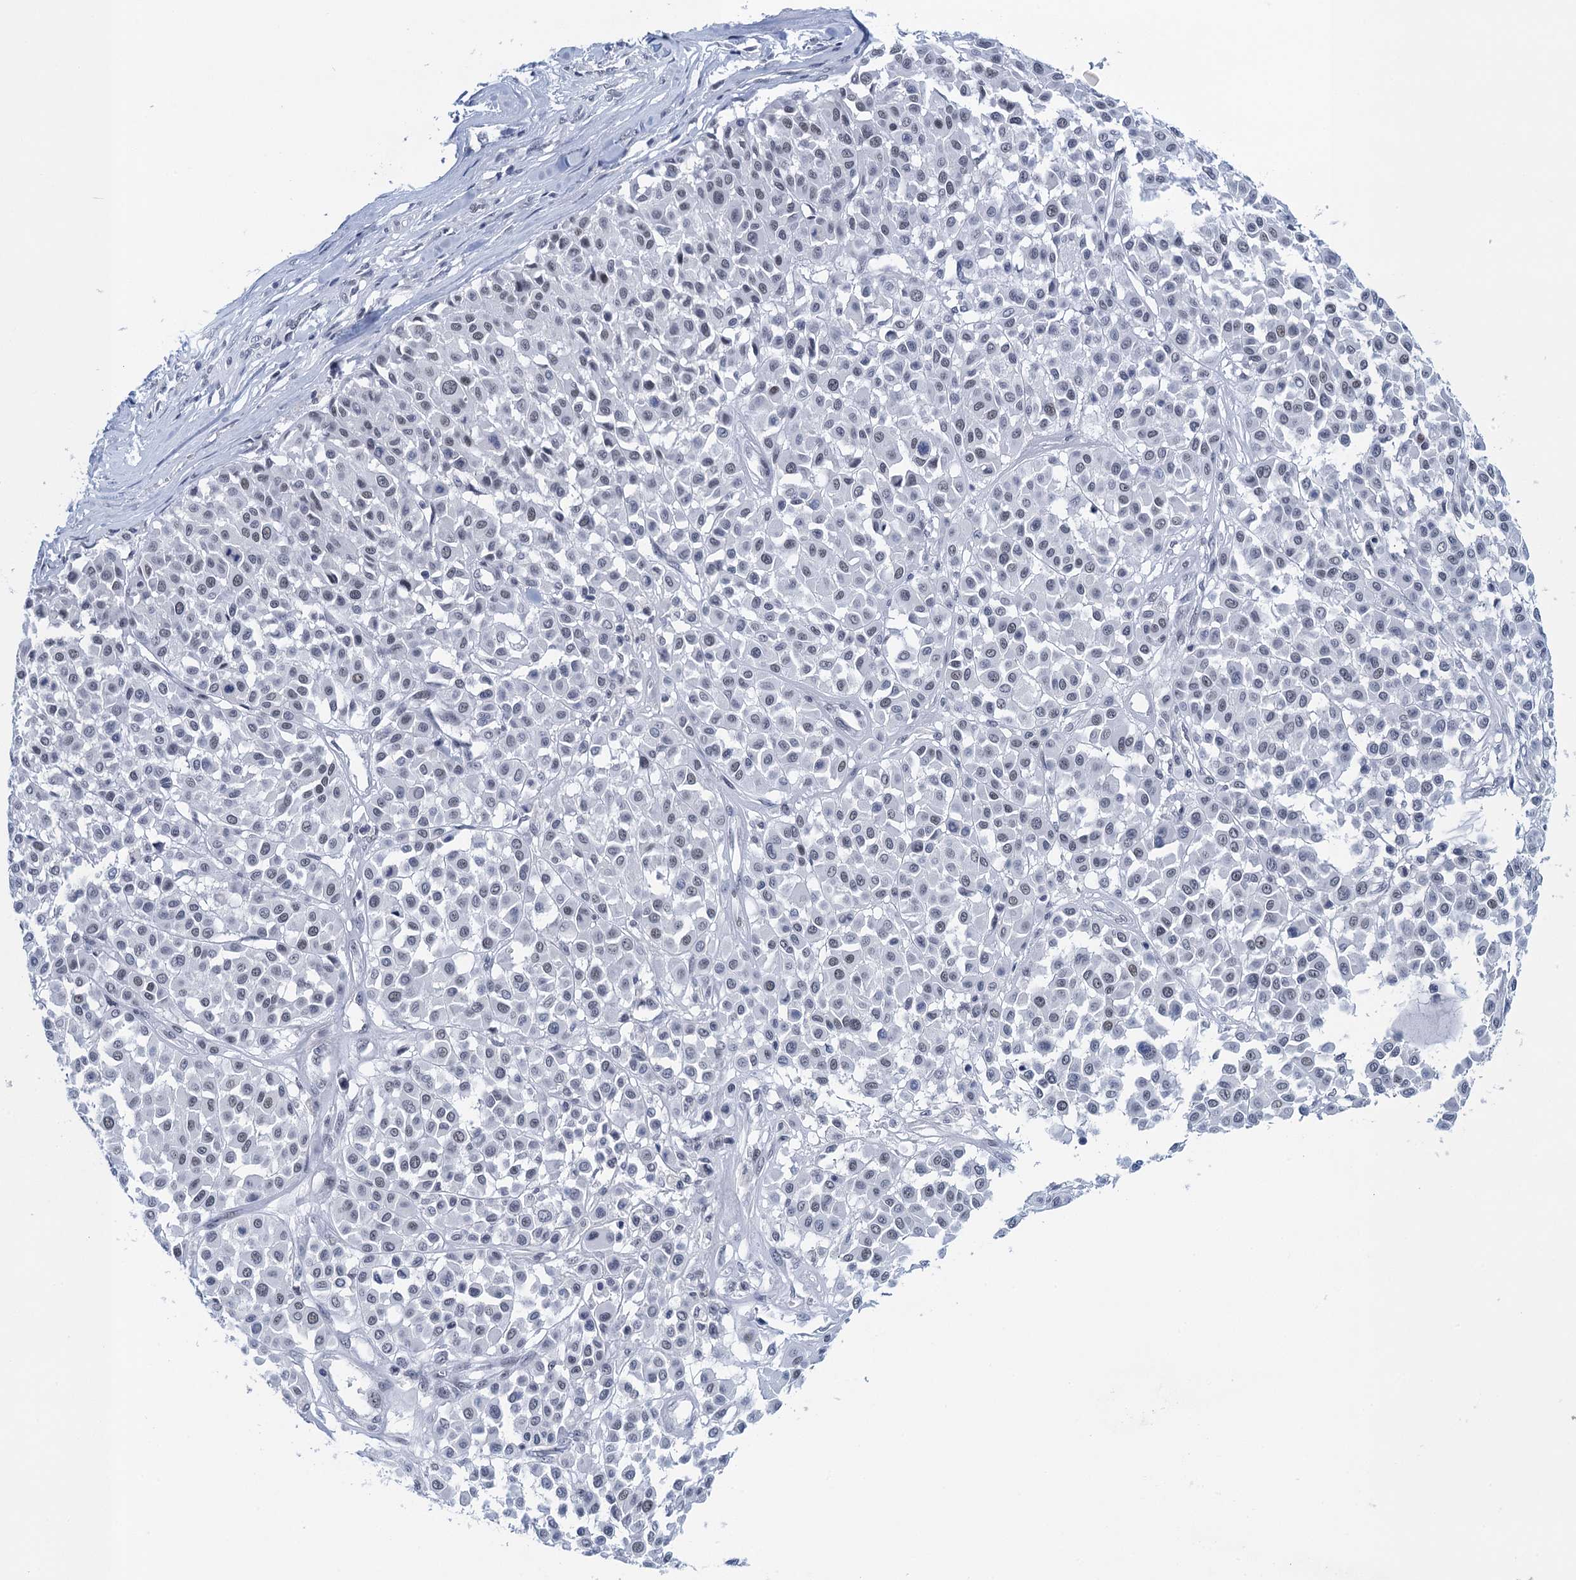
{"staining": {"intensity": "negative", "quantity": "none", "location": "none"}, "tissue": "melanoma", "cell_type": "Tumor cells", "image_type": "cancer", "snomed": [{"axis": "morphology", "description": "Malignant melanoma, Metastatic site"}, {"axis": "topography", "description": "Soft tissue"}], "caption": "IHC micrograph of human malignant melanoma (metastatic site) stained for a protein (brown), which displays no staining in tumor cells.", "gene": "EPS8L1", "patient": {"sex": "male", "age": 41}}